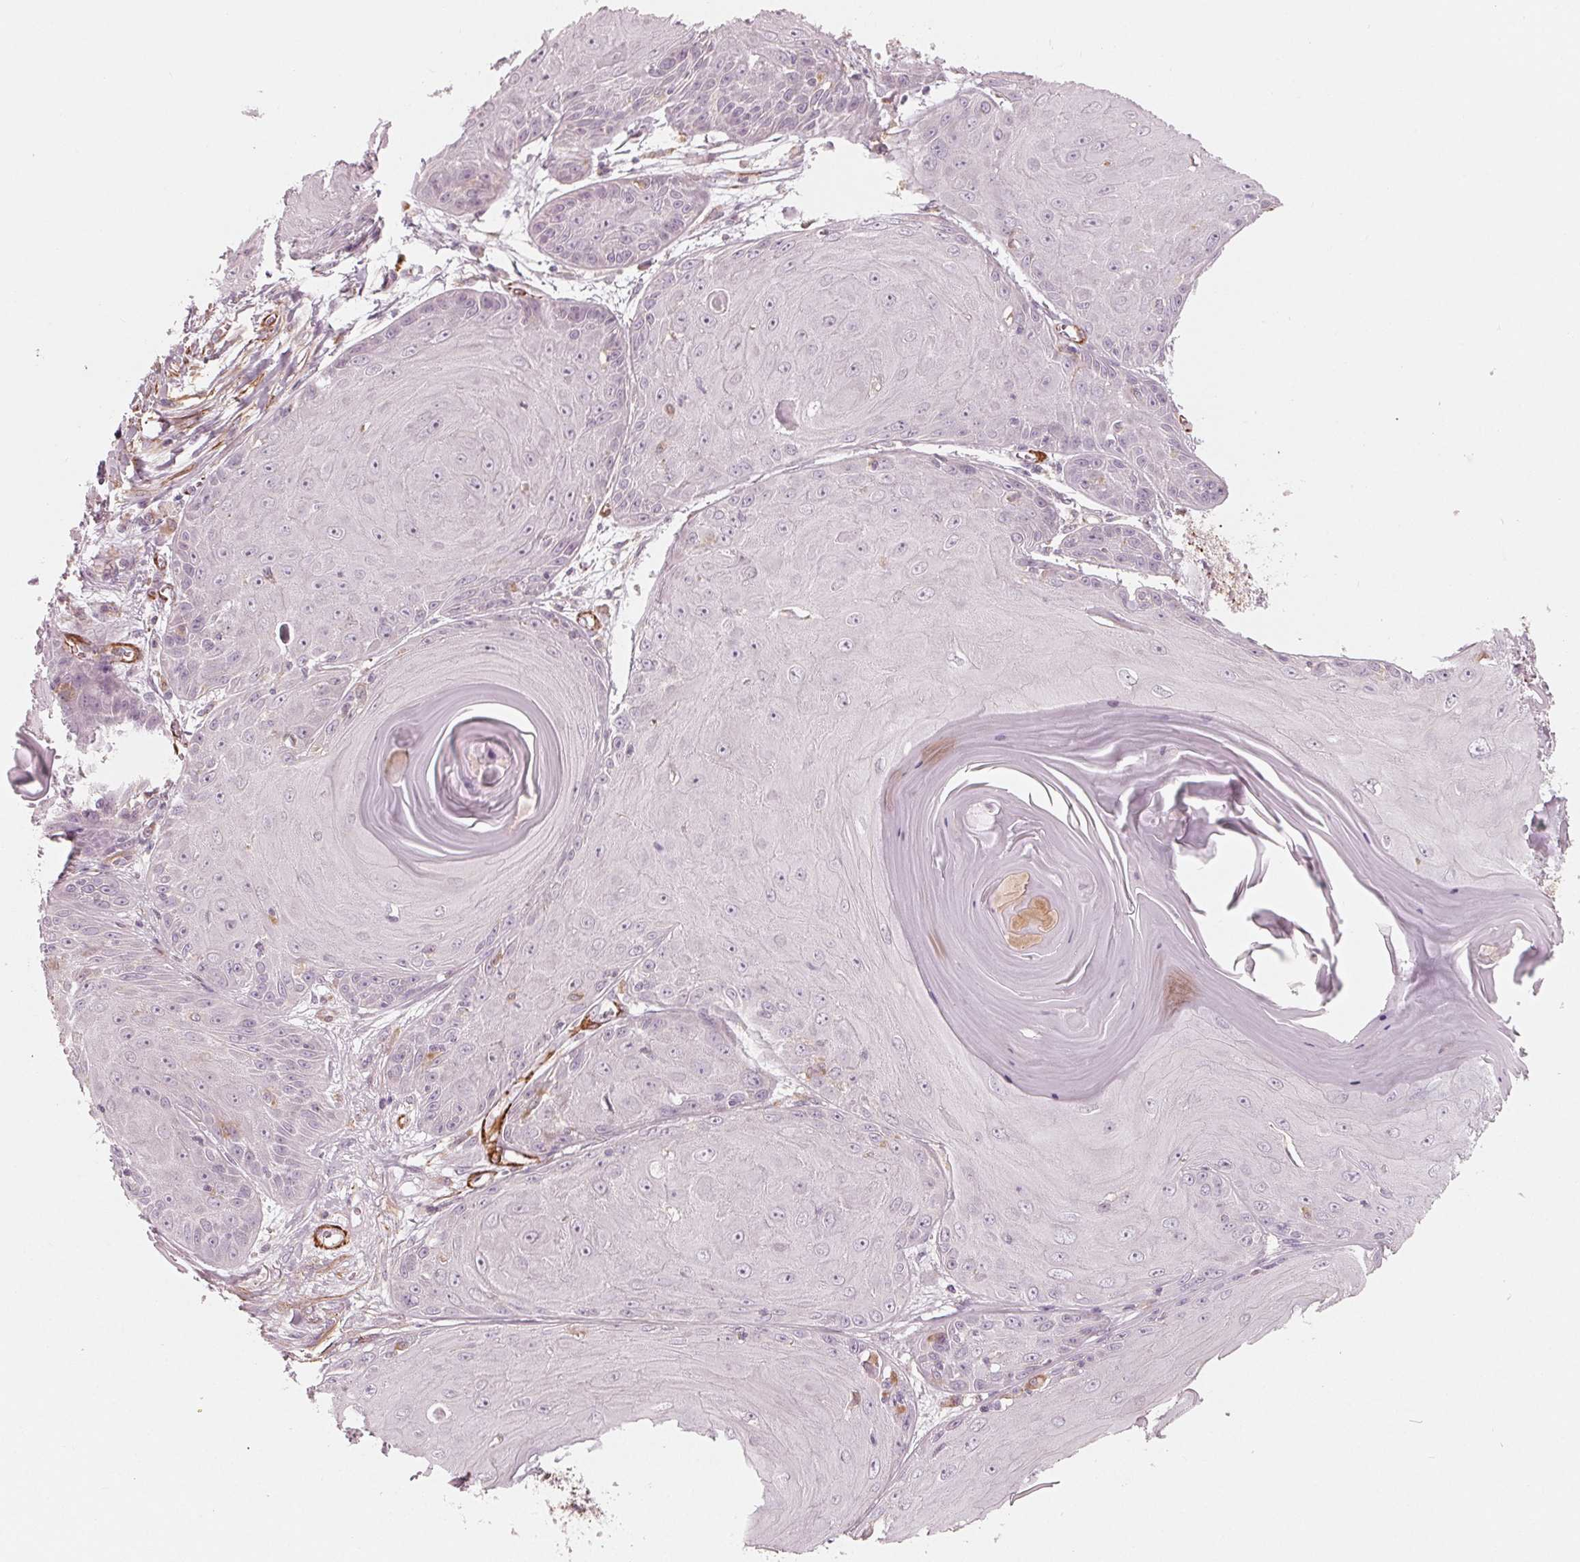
{"staining": {"intensity": "negative", "quantity": "none", "location": "none"}, "tissue": "skin cancer", "cell_type": "Tumor cells", "image_type": "cancer", "snomed": [{"axis": "morphology", "description": "Squamous cell carcinoma, NOS"}, {"axis": "topography", "description": "Skin"}, {"axis": "topography", "description": "Vulva"}], "caption": "This histopathology image is of squamous cell carcinoma (skin) stained with immunohistochemistry (IHC) to label a protein in brown with the nuclei are counter-stained blue. There is no expression in tumor cells. (Immunohistochemistry, brightfield microscopy, high magnification).", "gene": "MIER3", "patient": {"sex": "female", "age": 85}}